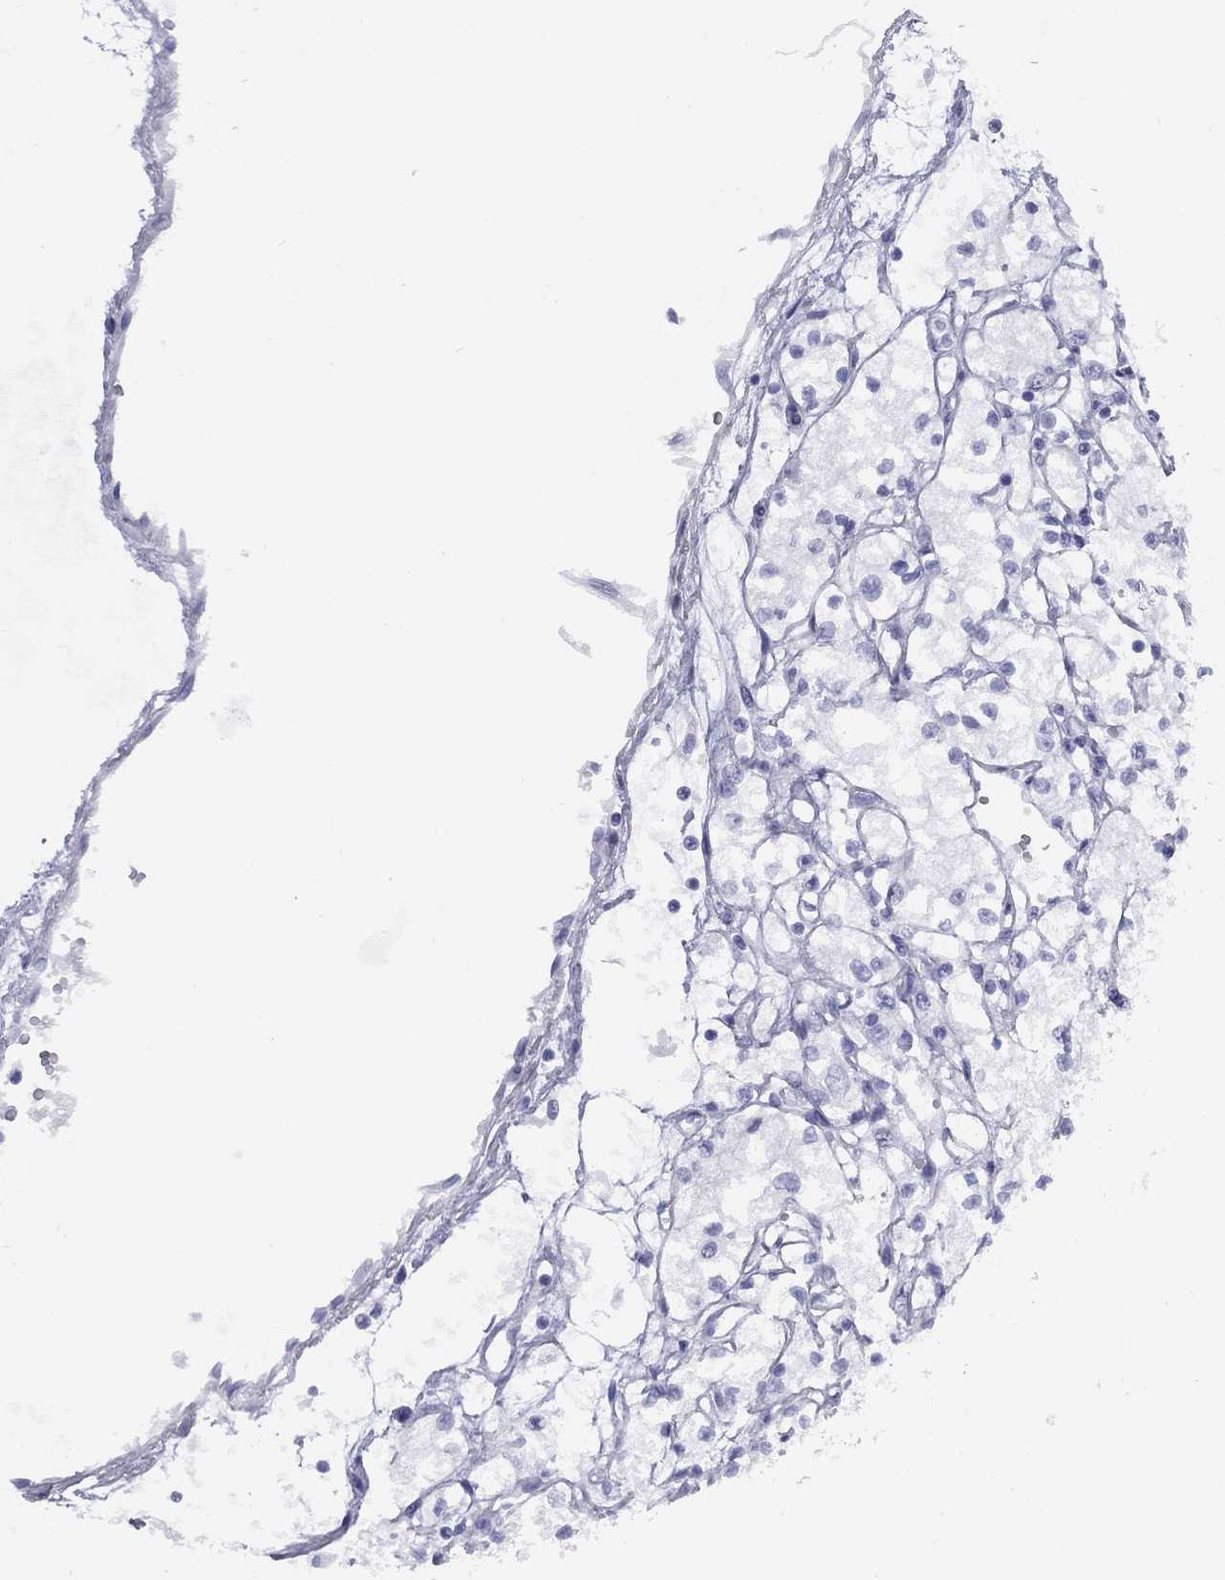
{"staining": {"intensity": "negative", "quantity": "none", "location": "none"}, "tissue": "renal cancer", "cell_type": "Tumor cells", "image_type": "cancer", "snomed": [{"axis": "morphology", "description": "Adenocarcinoma, NOS"}, {"axis": "topography", "description": "Kidney"}], "caption": "High power microscopy histopathology image of an IHC image of renal cancer, revealing no significant expression in tumor cells.", "gene": "TIGD4", "patient": {"sex": "male", "age": 67}}